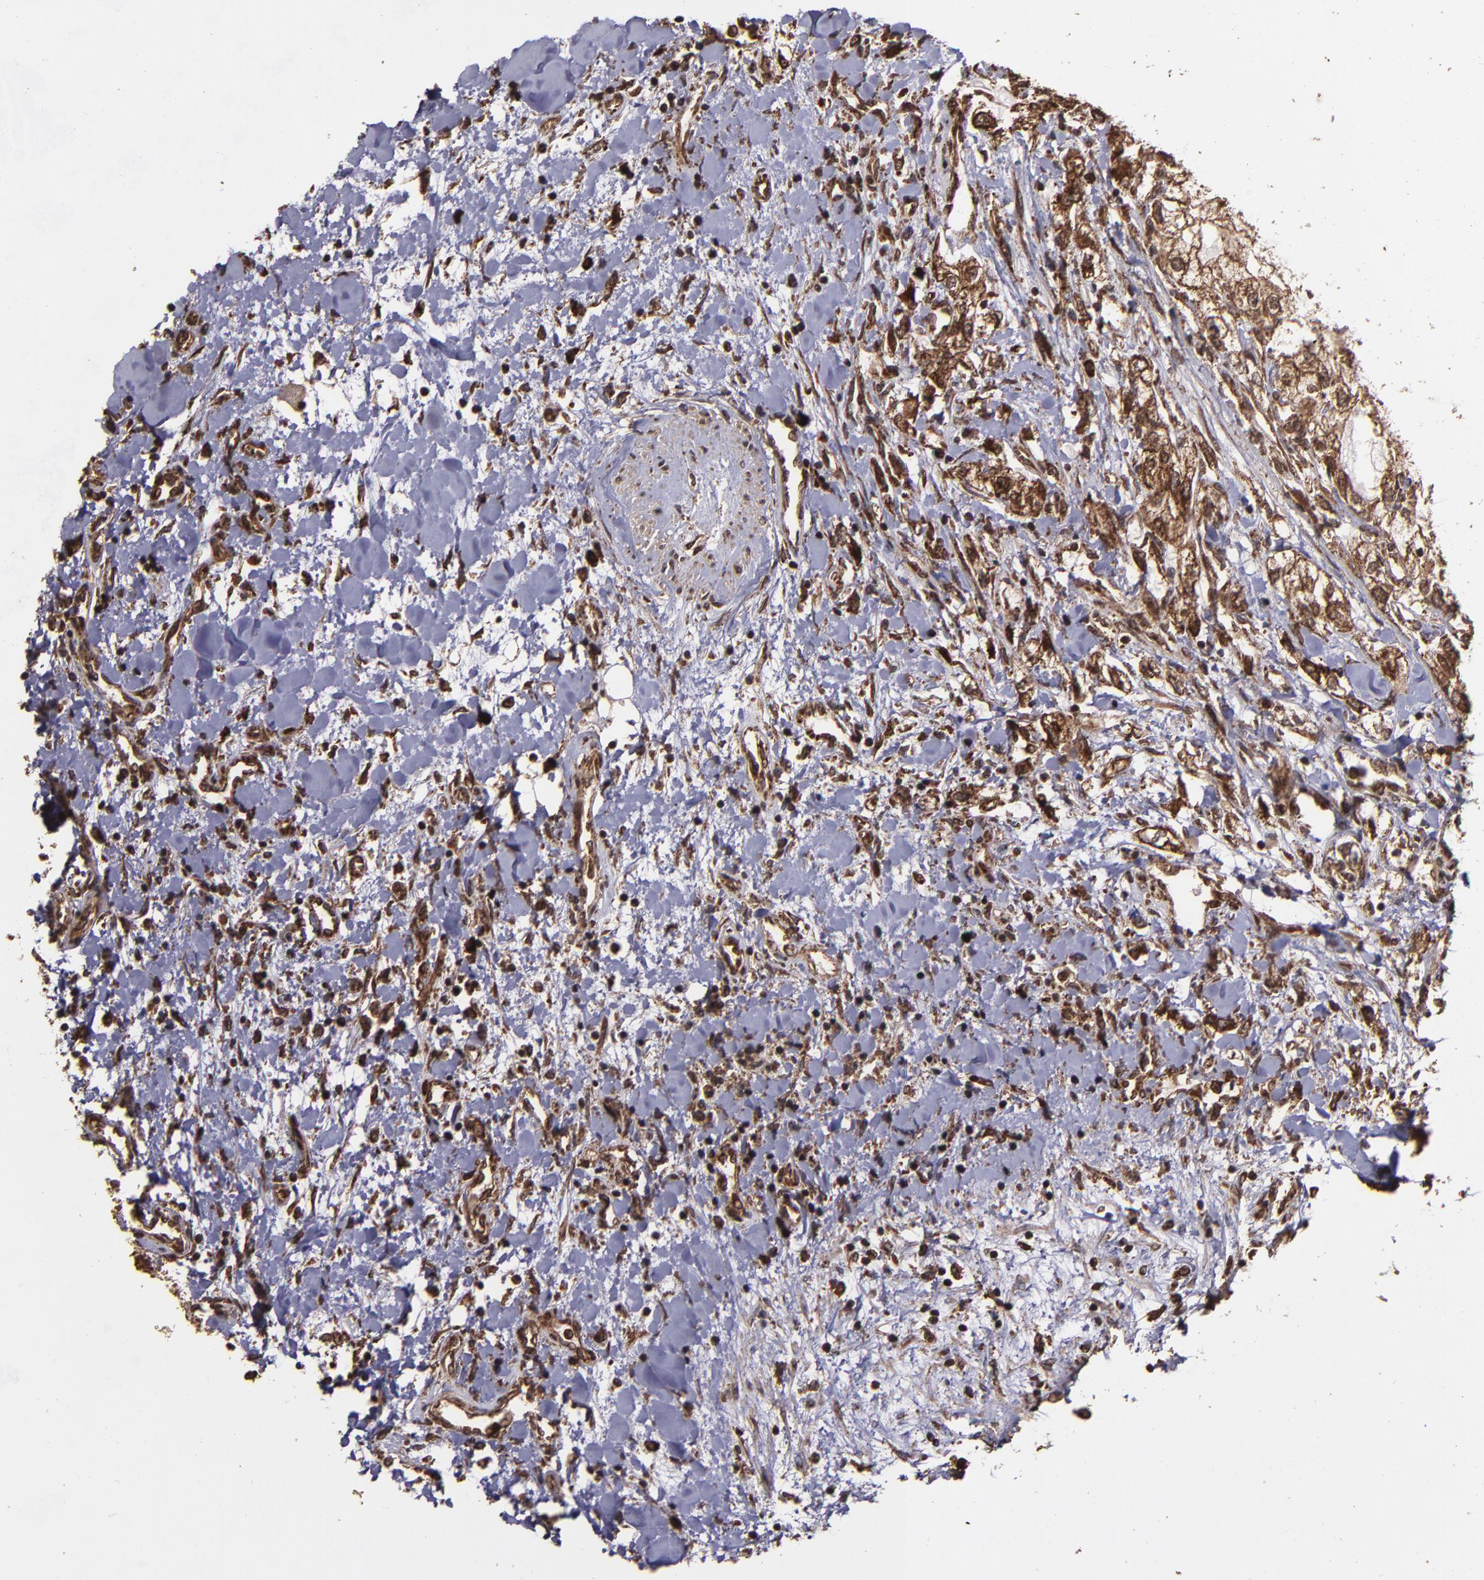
{"staining": {"intensity": "strong", "quantity": ">75%", "location": "cytoplasmic/membranous,nuclear"}, "tissue": "renal cancer", "cell_type": "Tumor cells", "image_type": "cancer", "snomed": [{"axis": "morphology", "description": "Adenocarcinoma, NOS"}, {"axis": "topography", "description": "Kidney"}], "caption": "Strong cytoplasmic/membranous and nuclear staining is appreciated in approximately >75% of tumor cells in renal cancer (adenocarcinoma).", "gene": "EIF4ENIF1", "patient": {"sex": "male", "age": 57}}